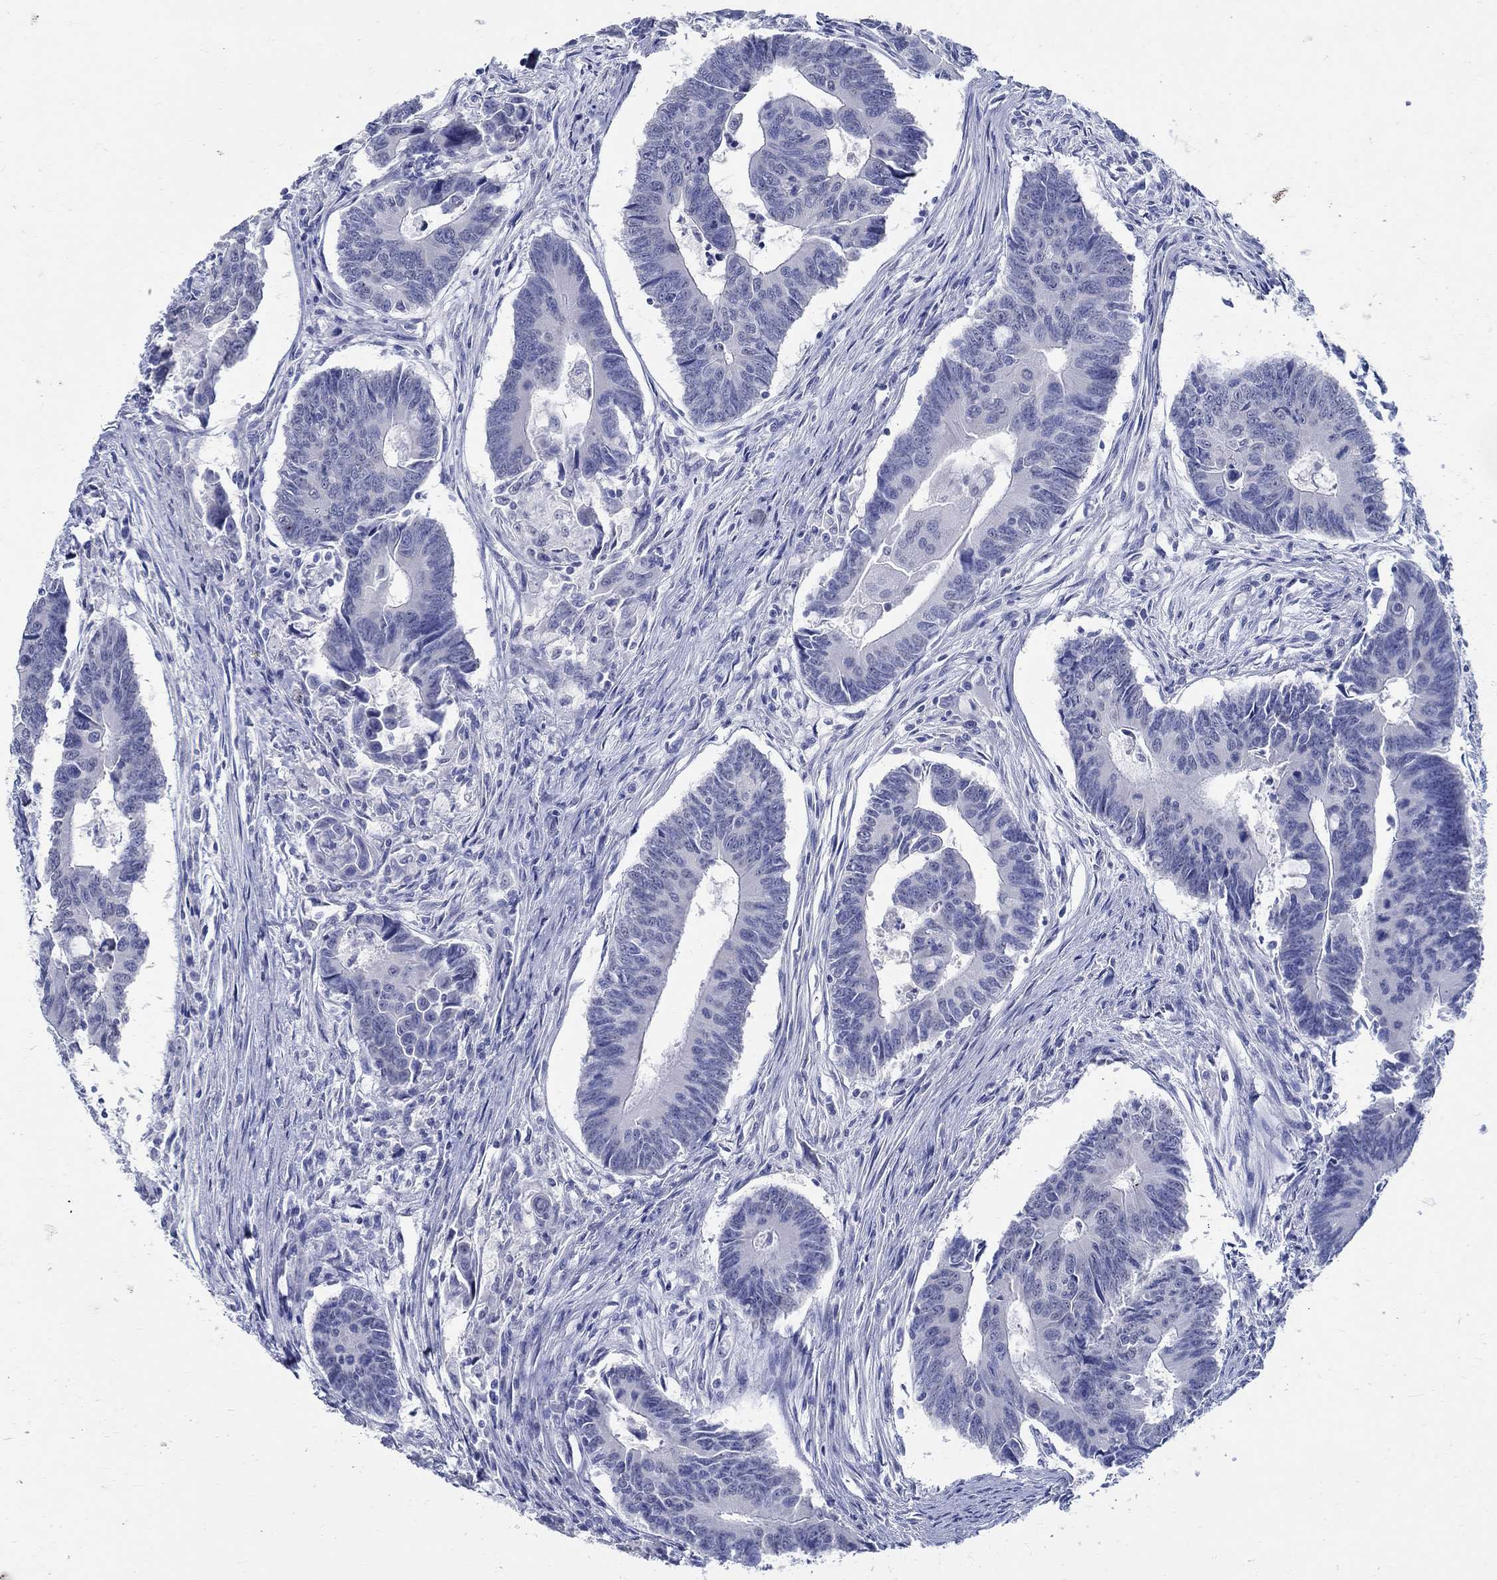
{"staining": {"intensity": "negative", "quantity": "none", "location": "none"}, "tissue": "colorectal cancer", "cell_type": "Tumor cells", "image_type": "cancer", "snomed": [{"axis": "morphology", "description": "Adenocarcinoma, NOS"}, {"axis": "topography", "description": "Rectum"}], "caption": "IHC of colorectal cancer demonstrates no positivity in tumor cells. (Immunohistochemistry, brightfield microscopy, high magnification).", "gene": "TSPAN16", "patient": {"sex": "male", "age": 67}}